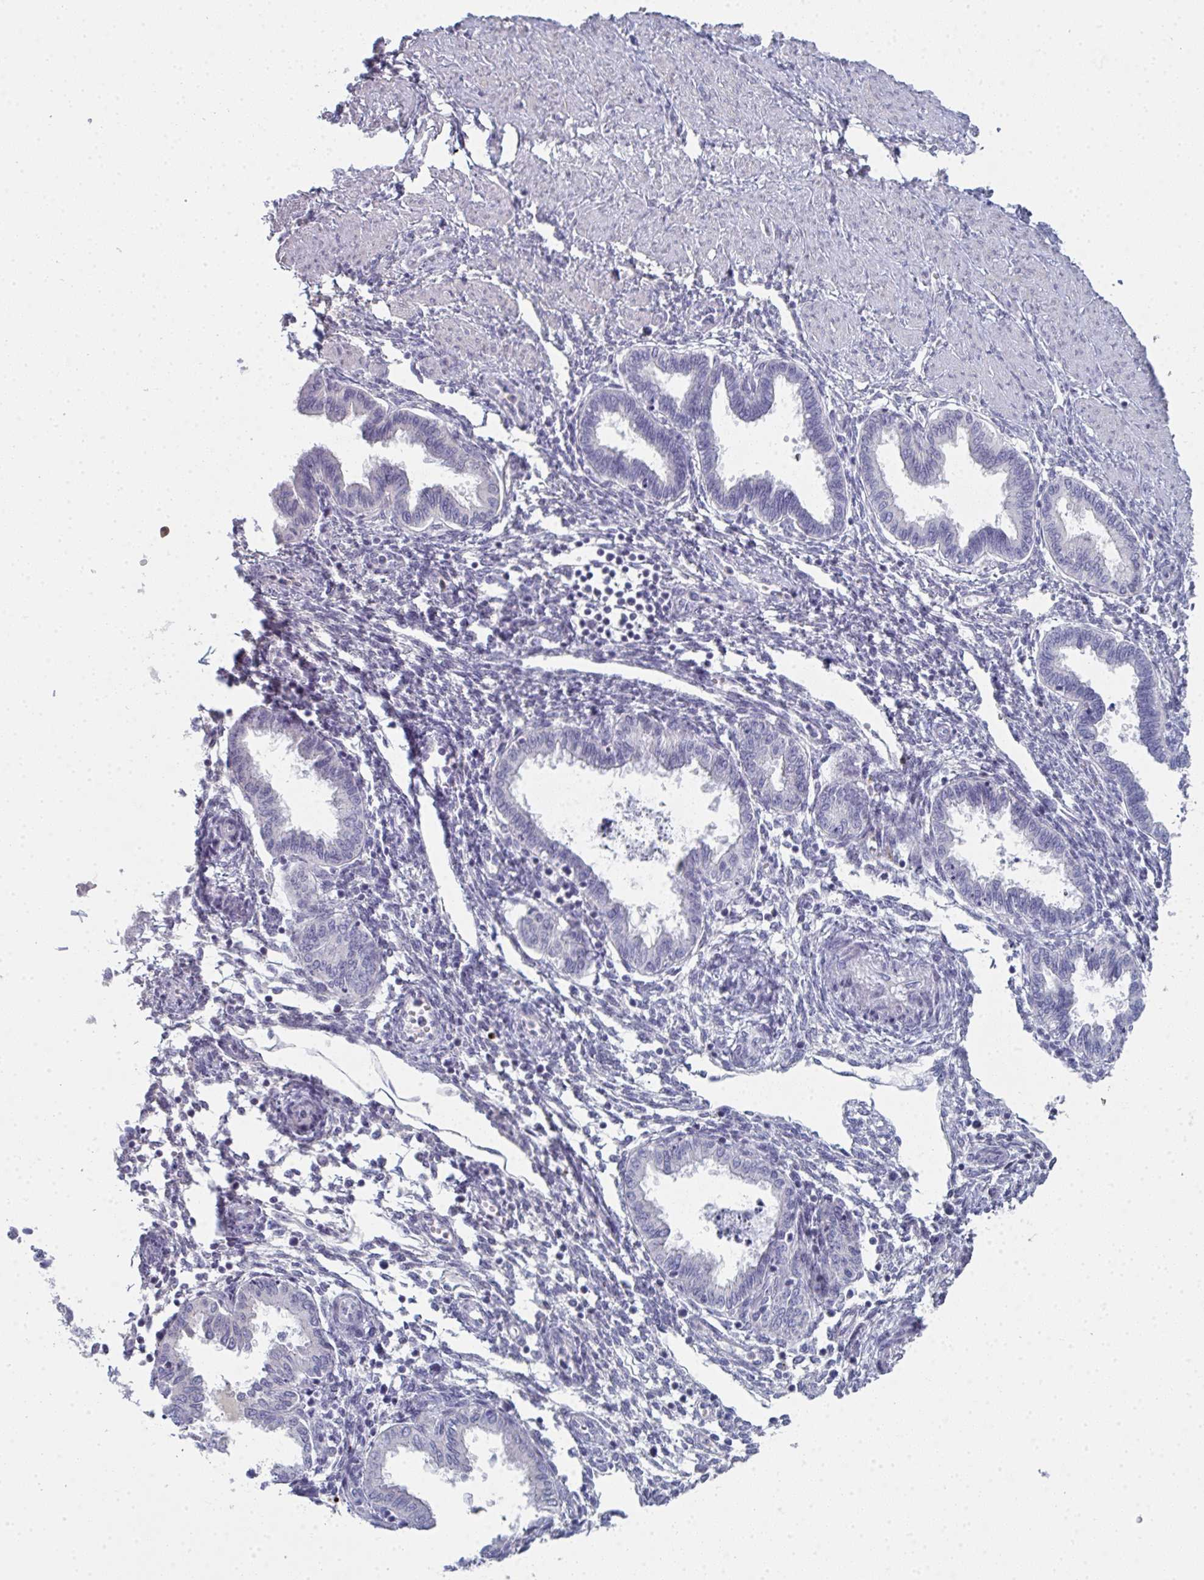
{"staining": {"intensity": "negative", "quantity": "none", "location": "none"}, "tissue": "endometrium", "cell_type": "Cells in endometrial stroma", "image_type": "normal", "snomed": [{"axis": "morphology", "description": "Normal tissue, NOS"}, {"axis": "topography", "description": "Endometrium"}], "caption": "A high-resolution micrograph shows IHC staining of normal endometrium, which demonstrates no significant expression in cells in endometrial stroma.", "gene": "A1CF", "patient": {"sex": "female", "age": 33}}